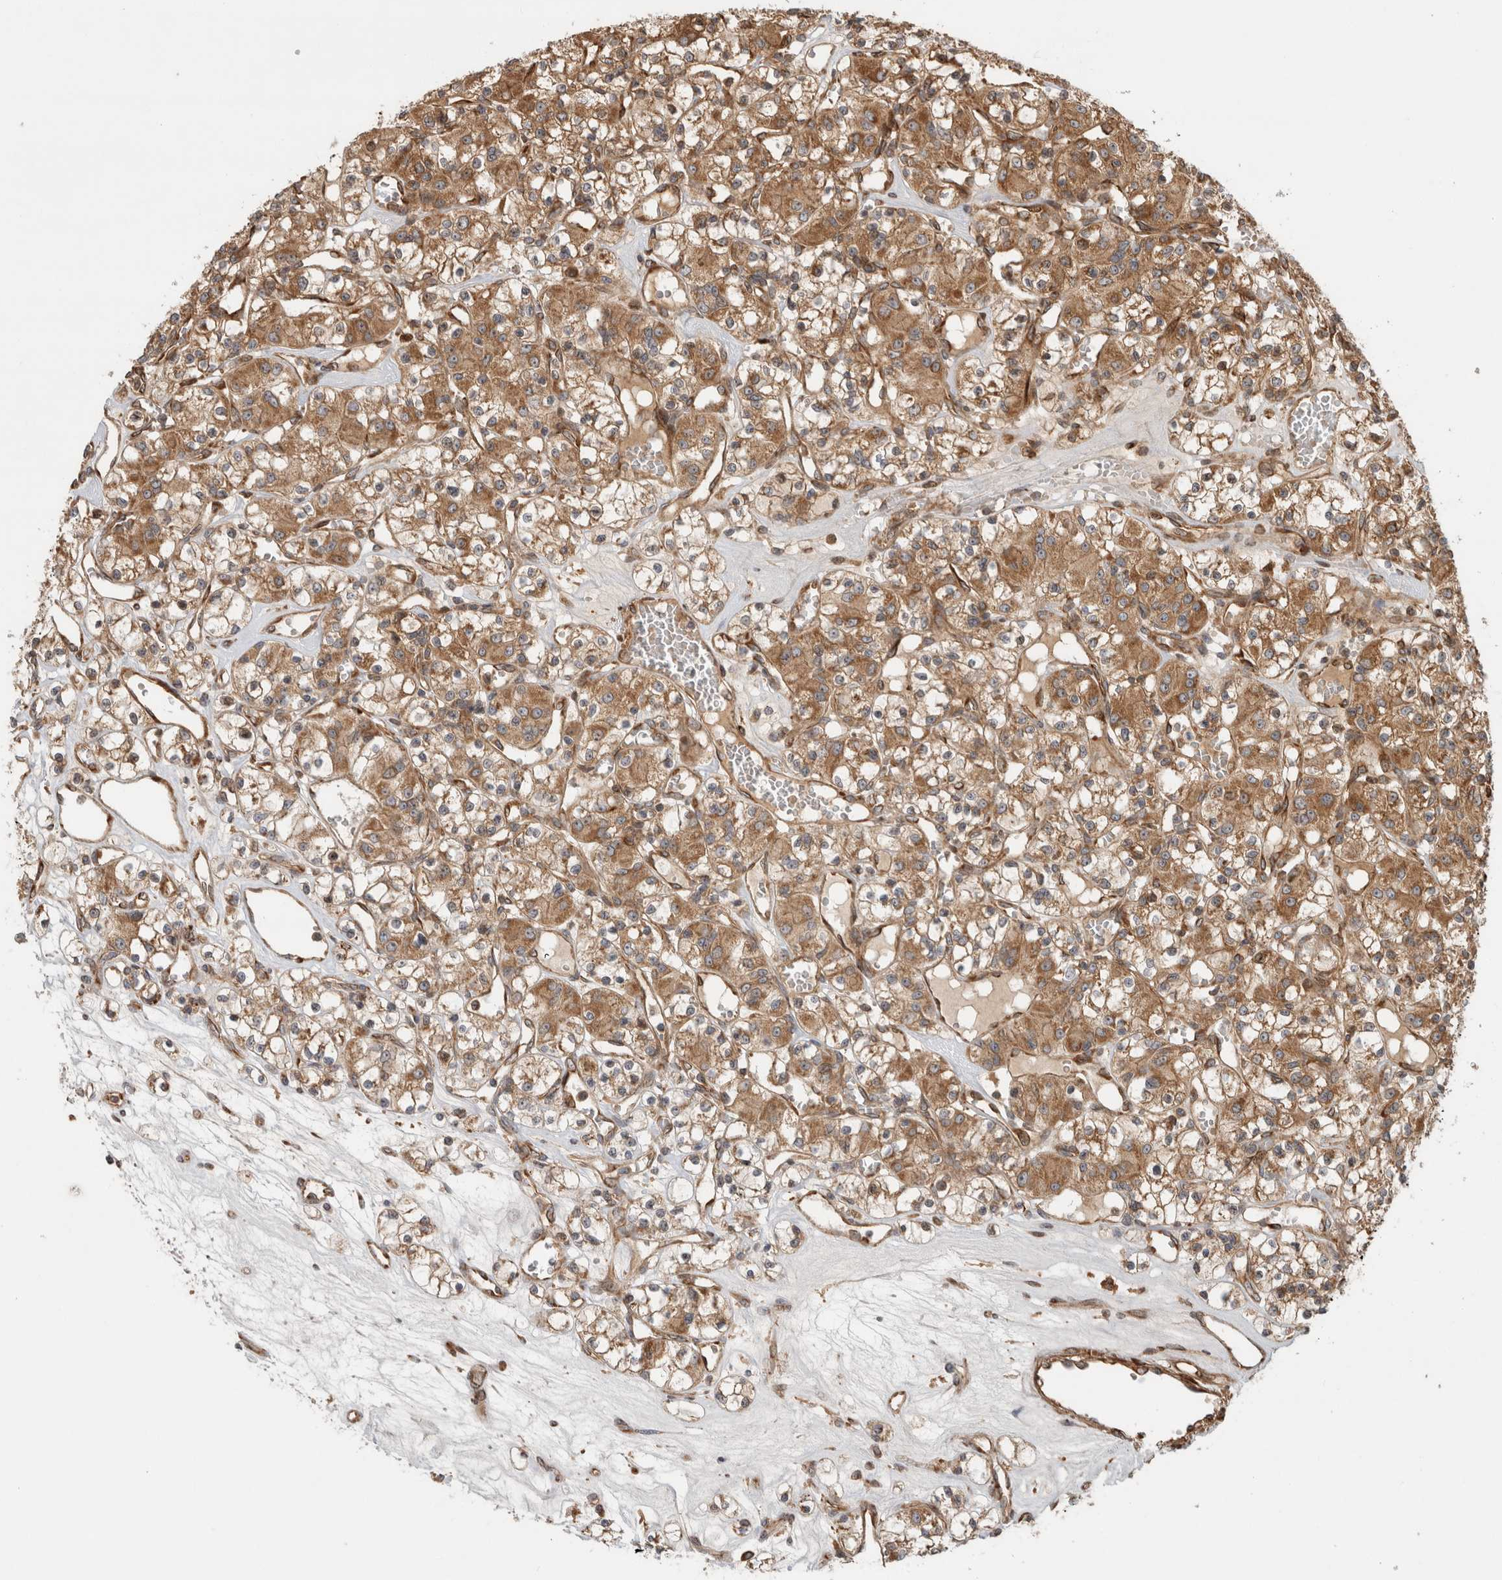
{"staining": {"intensity": "moderate", "quantity": ">75%", "location": "cytoplasmic/membranous"}, "tissue": "renal cancer", "cell_type": "Tumor cells", "image_type": "cancer", "snomed": [{"axis": "morphology", "description": "Adenocarcinoma, NOS"}, {"axis": "topography", "description": "Kidney"}], "caption": "IHC histopathology image of renal cancer (adenocarcinoma) stained for a protein (brown), which demonstrates medium levels of moderate cytoplasmic/membranous expression in approximately >75% of tumor cells.", "gene": "TUBD1", "patient": {"sex": "female", "age": 59}}